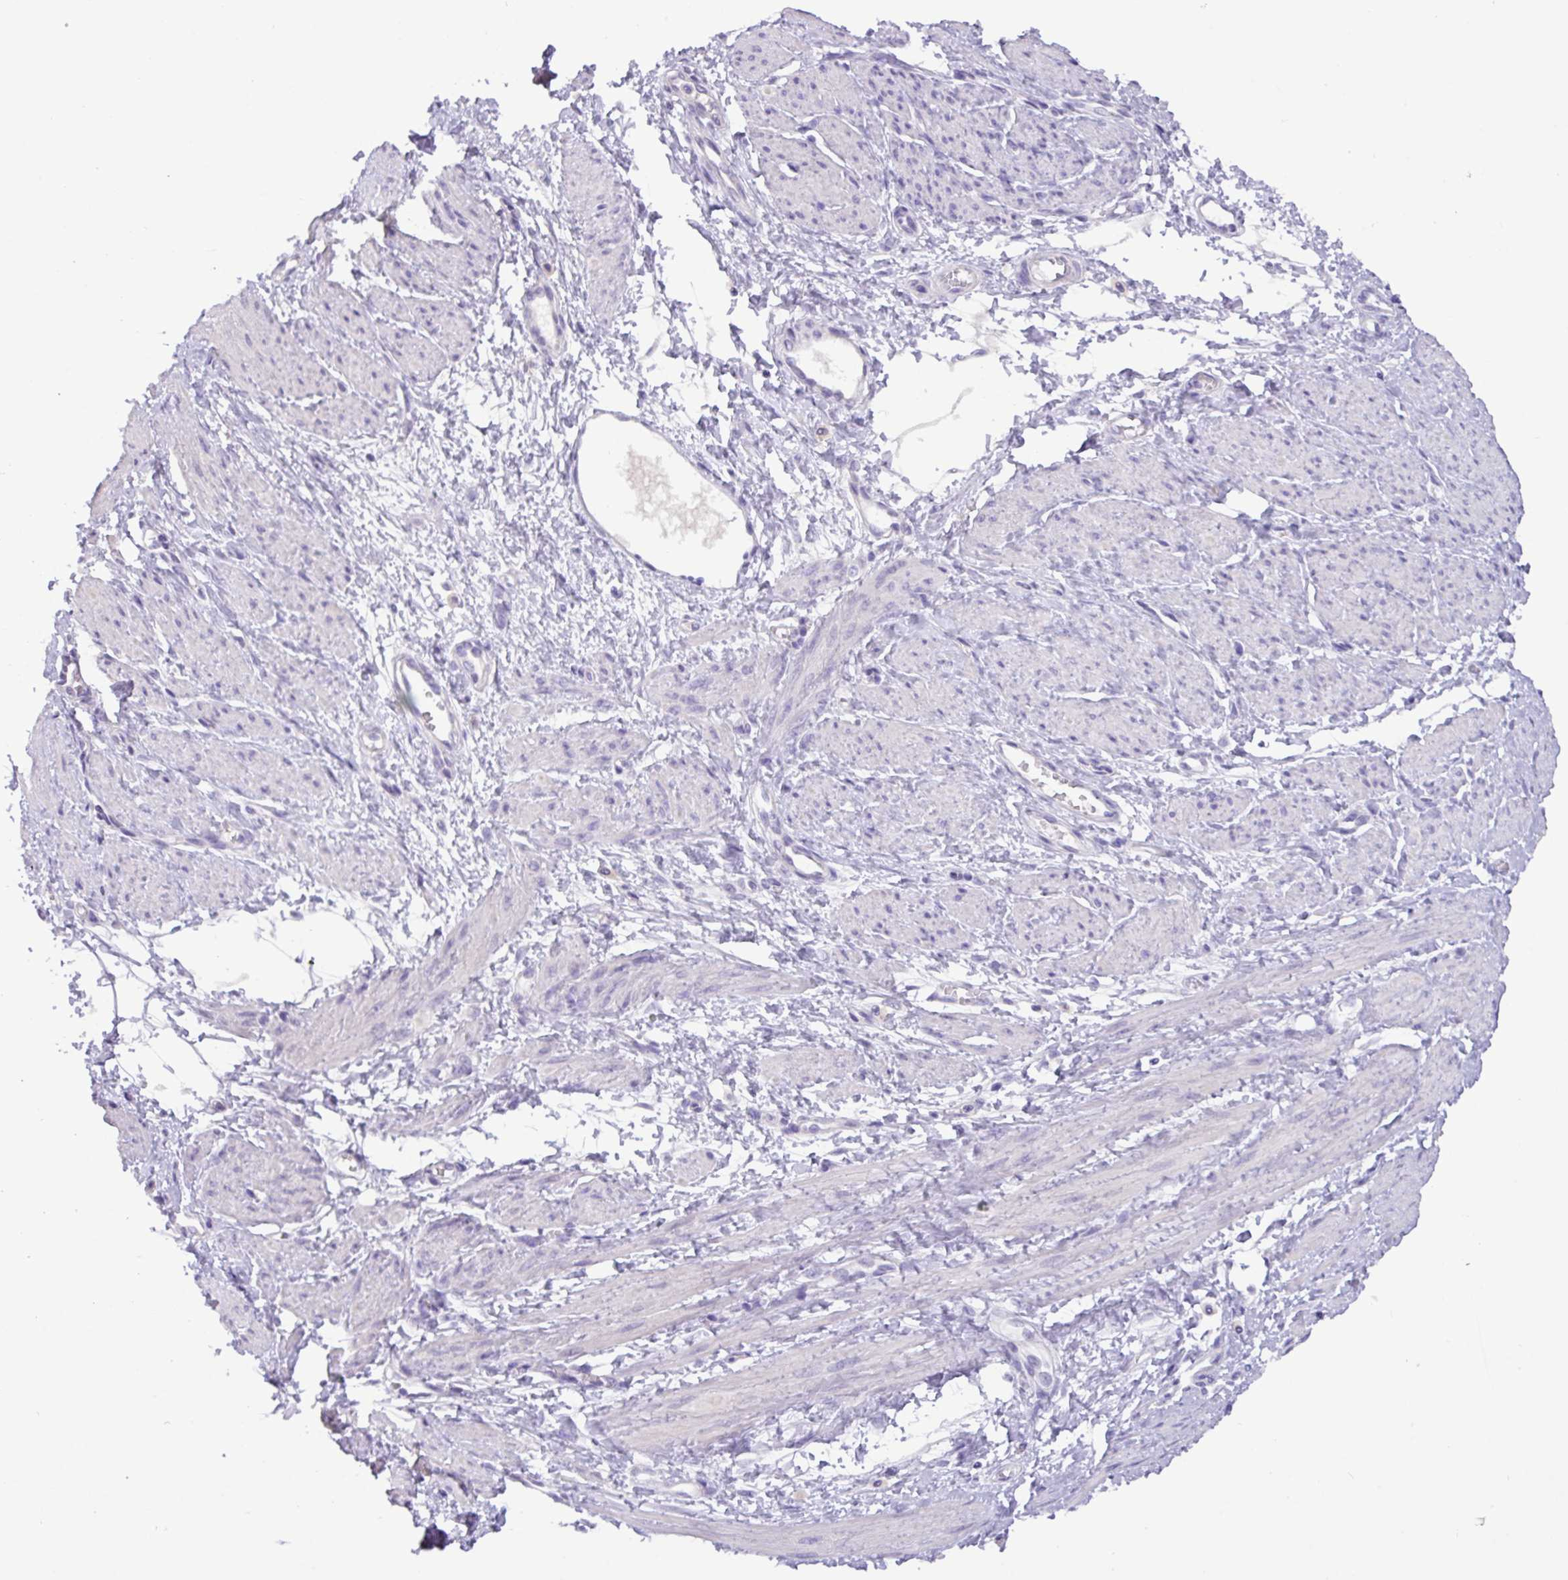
{"staining": {"intensity": "negative", "quantity": "none", "location": "none"}, "tissue": "smooth muscle", "cell_type": "Smooth muscle cells", "image_type": "normal", "snomed": [{"axis": "morphology", "description": "Normal tissue, NOS"}, {"axis": "topography", "description": "Smooth muscle"}, {"axis": "topography", "description": "Uterus"}], "caption": "This photomicrograph is of normal smooth muscle stained with IHC to label a protein in brown with the nuclei are counter-stained blue. There is no positivity in smooth muscle cells.", "gene": "EPCAM", "patient": {"sex": "female", "age": 39}}